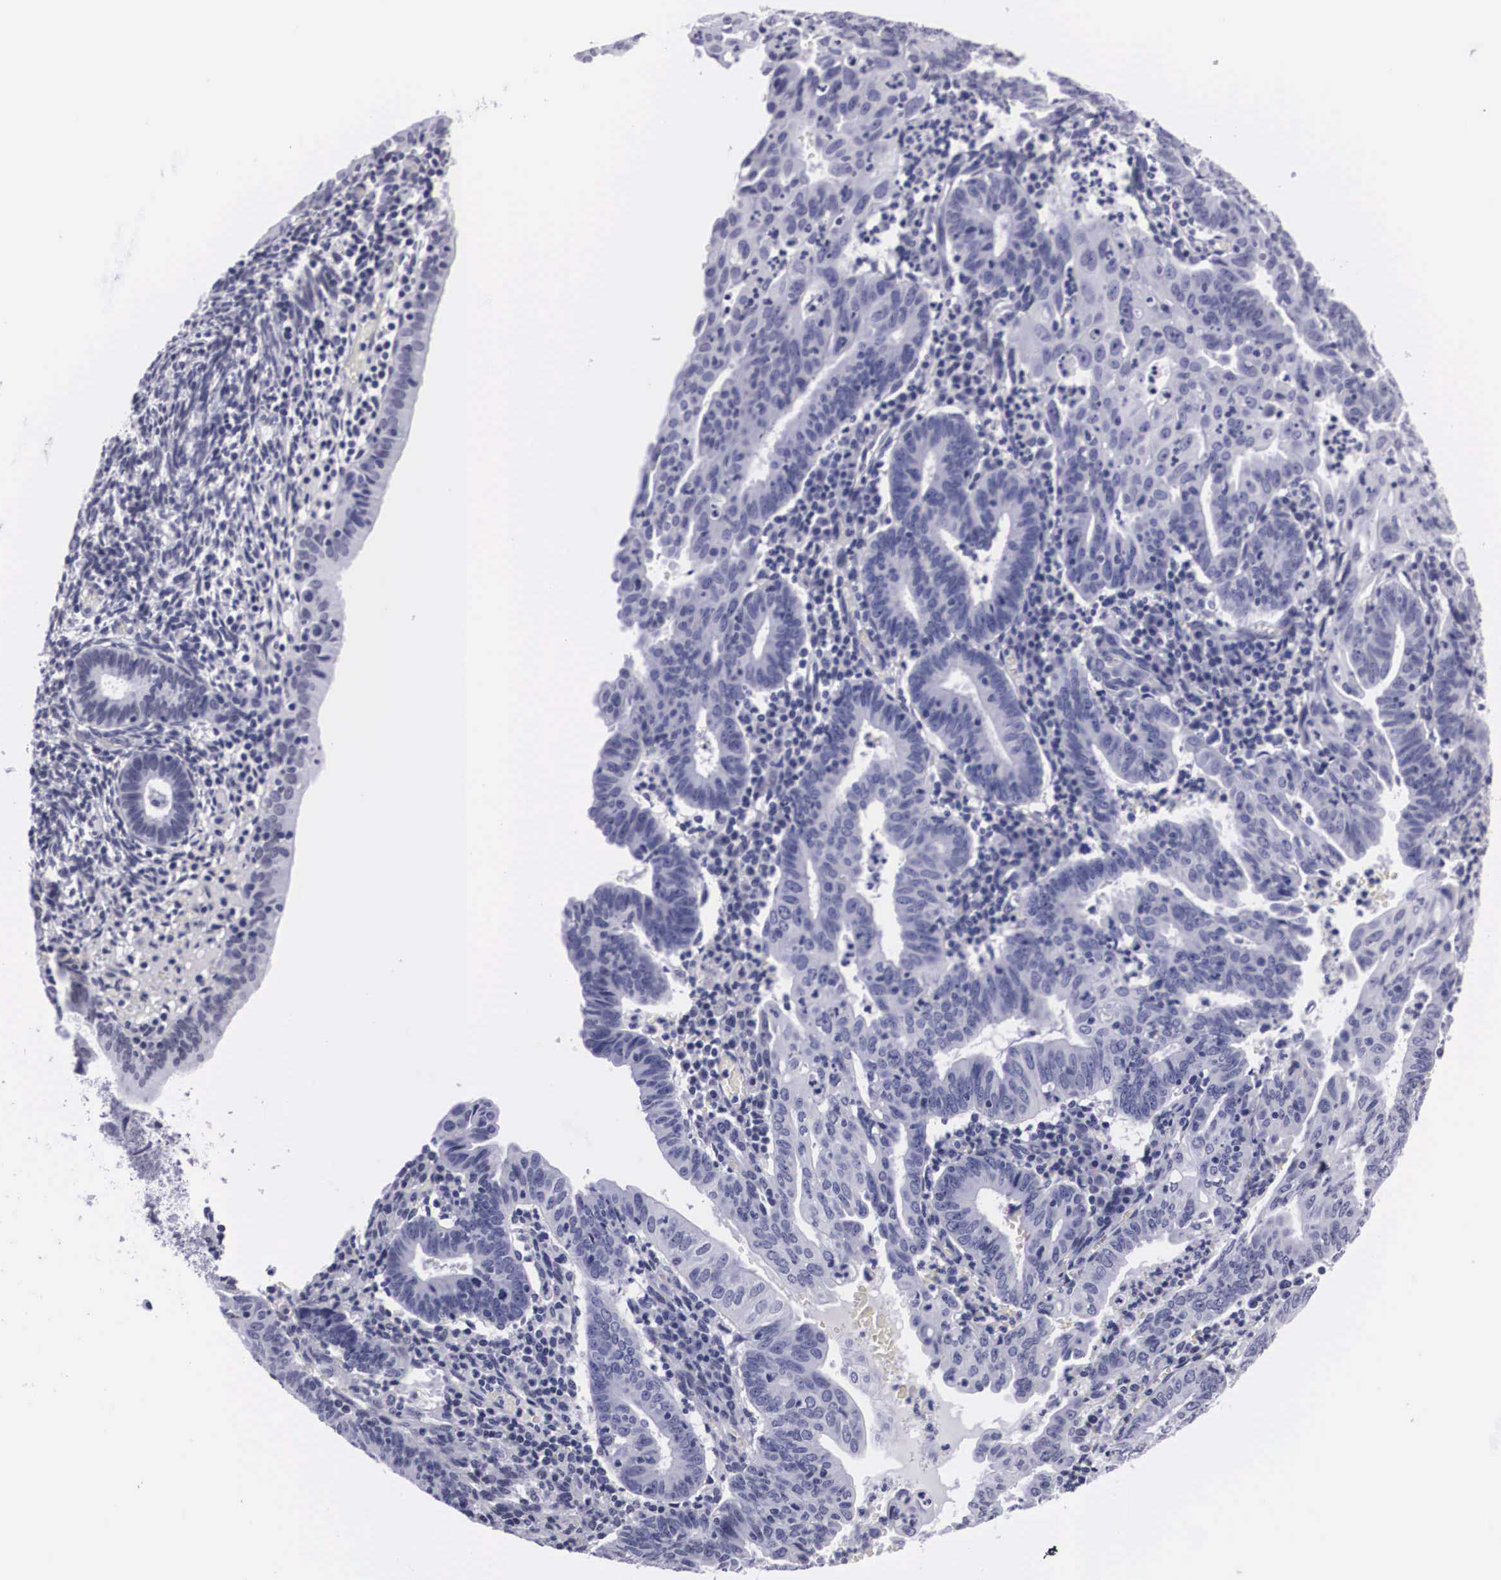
{"staining": {"intensity": "negative", "quantity": "none", "location": "none"}, "tissue": "endometrial cancer", "cell_type": "Tumor cells", "image_type": "cancer", "snomed": [{"axis": "morphology", "description": "Adenocarcinoma, NOS"}, {"axis": "topography", "description": "Endometrium"}], "caption": "Image shows no protein positivity in tumor cells of endometrial cancer (adenocarcinoma) tissue.", "gene": "C22orf31", "patient": {"sex": "female", "age": 60}}